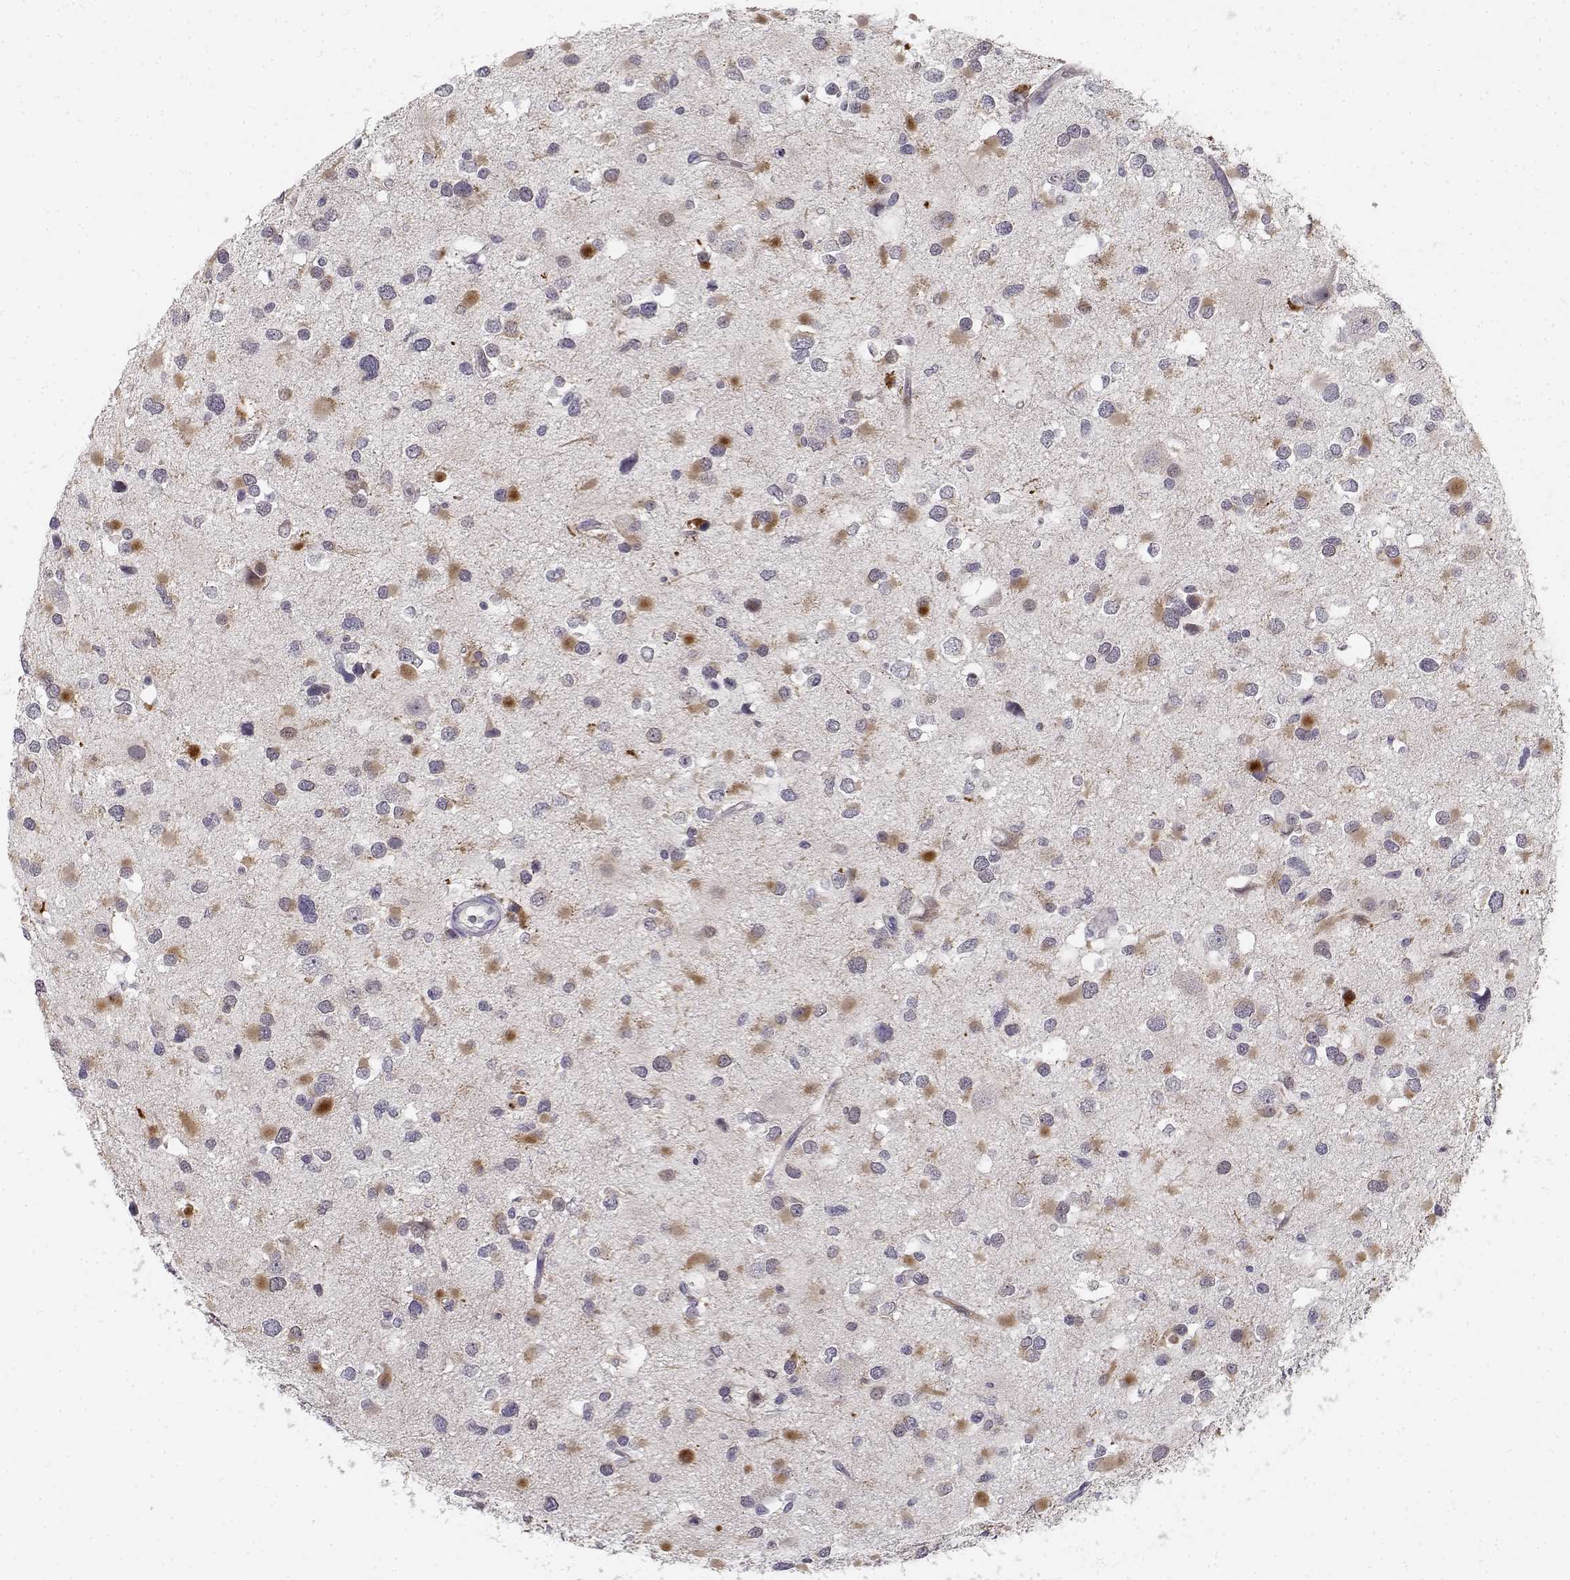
{"staining": {"intensity": "negative", "quantity": "none", "location": "none"}, "tissue": "glioma", "cell_type": "Tumor cells", "image_type": "cancer", "snomed": [{"axis": "morphology", "description": "Glioma, malignant, Low grade"}, {"axis": "topography", "description": "Brain"}], "caption": "Immunohistochemical staining of human malignant glioma (low-grade) displays no significant expression in tumor cells.", "gene": "DDX25", "patient": {"sex": "female", "age": 32}}